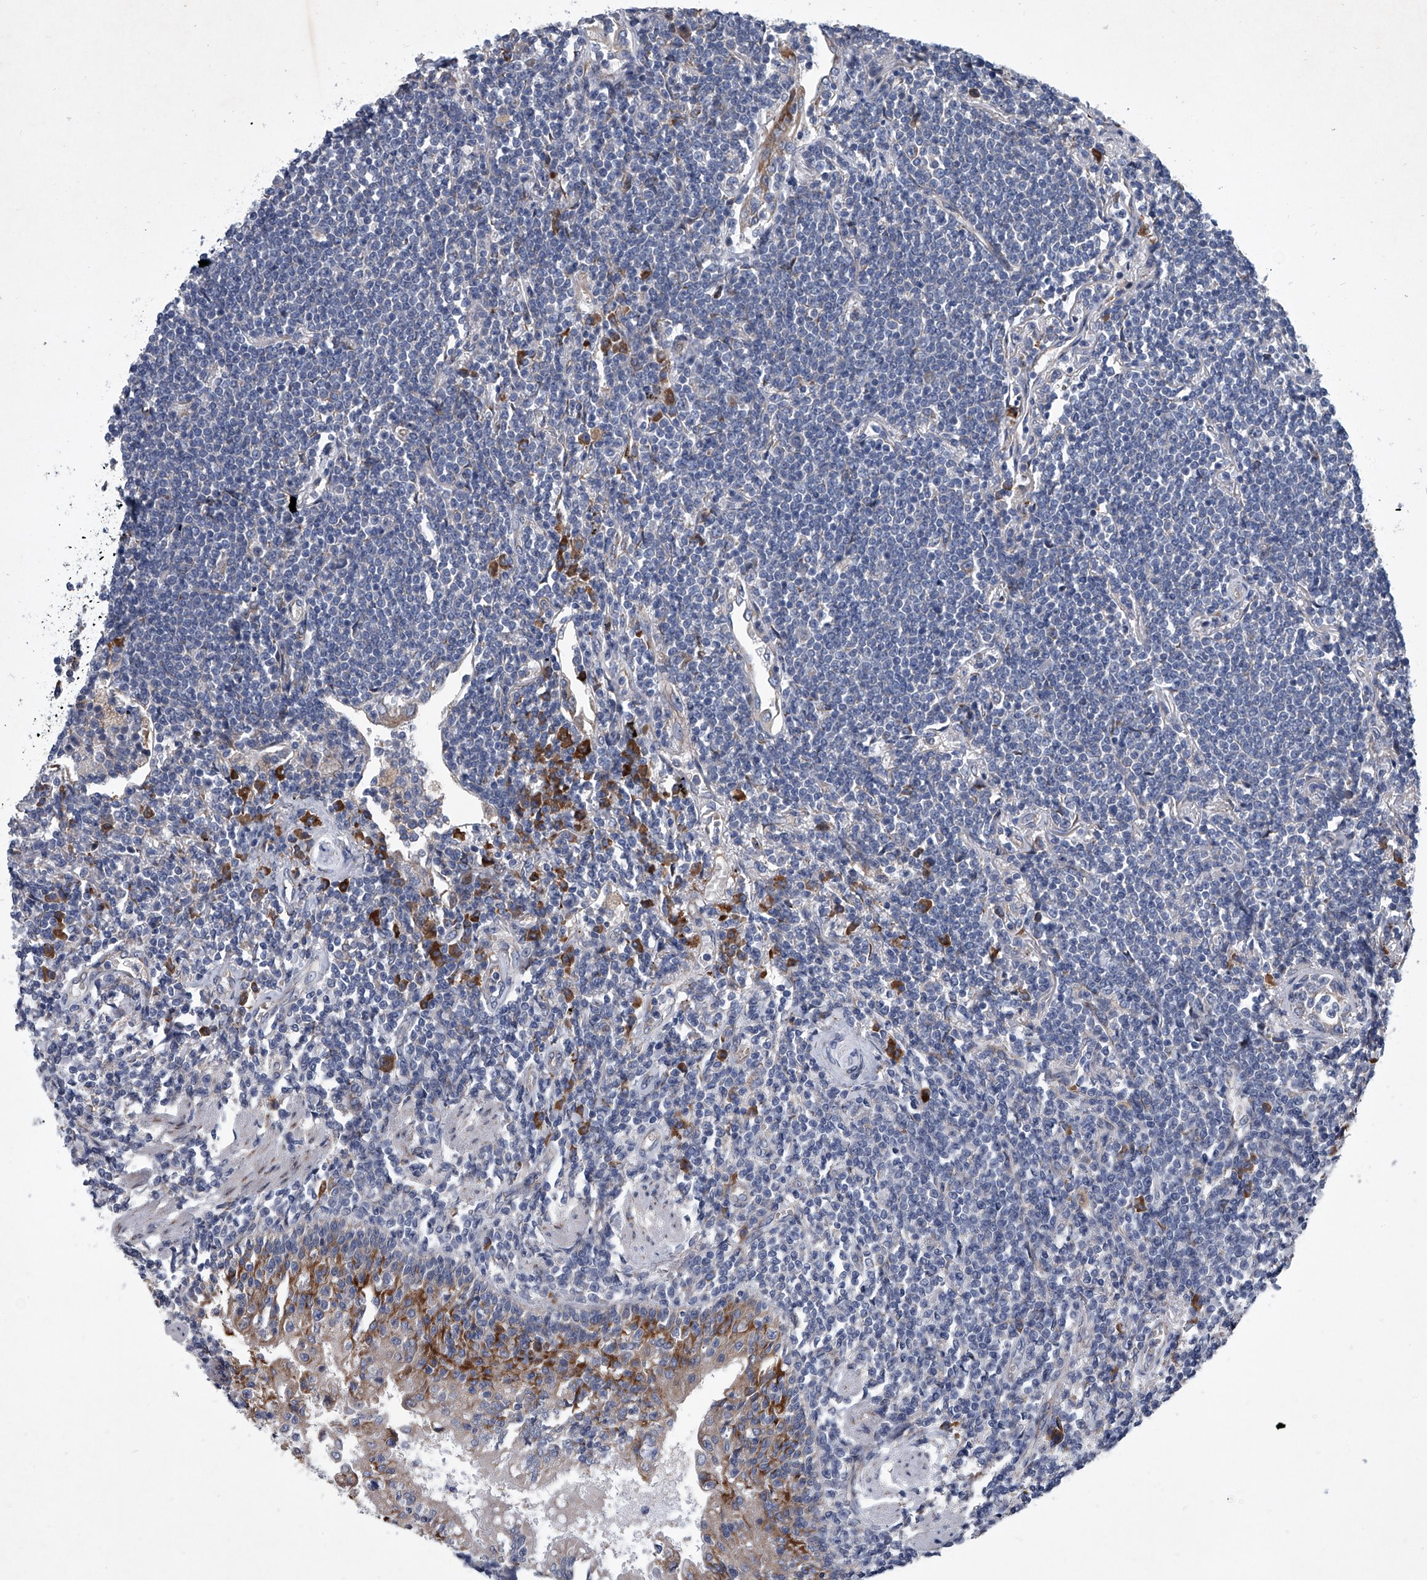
{"staining": {"intensity": "negative", "quantity": "none", "location": "none"}, "tissue": "lymphoma", "cell_type": "Tumor cells", "image_type": "cancer", "snomed": [{"axis": "morphology", "description": "Malignant lymphoma, non-Hodgkin's type, Low grade"}, {"axis": "topography", "description": "Lung"}], "caption": "High power microscopy image of an IHC histopathology image of lymphoma, revealing no significant positivity in tumor cells.", "gene": "ABCG1", "patient": {"sex": "female", "age": 71}}